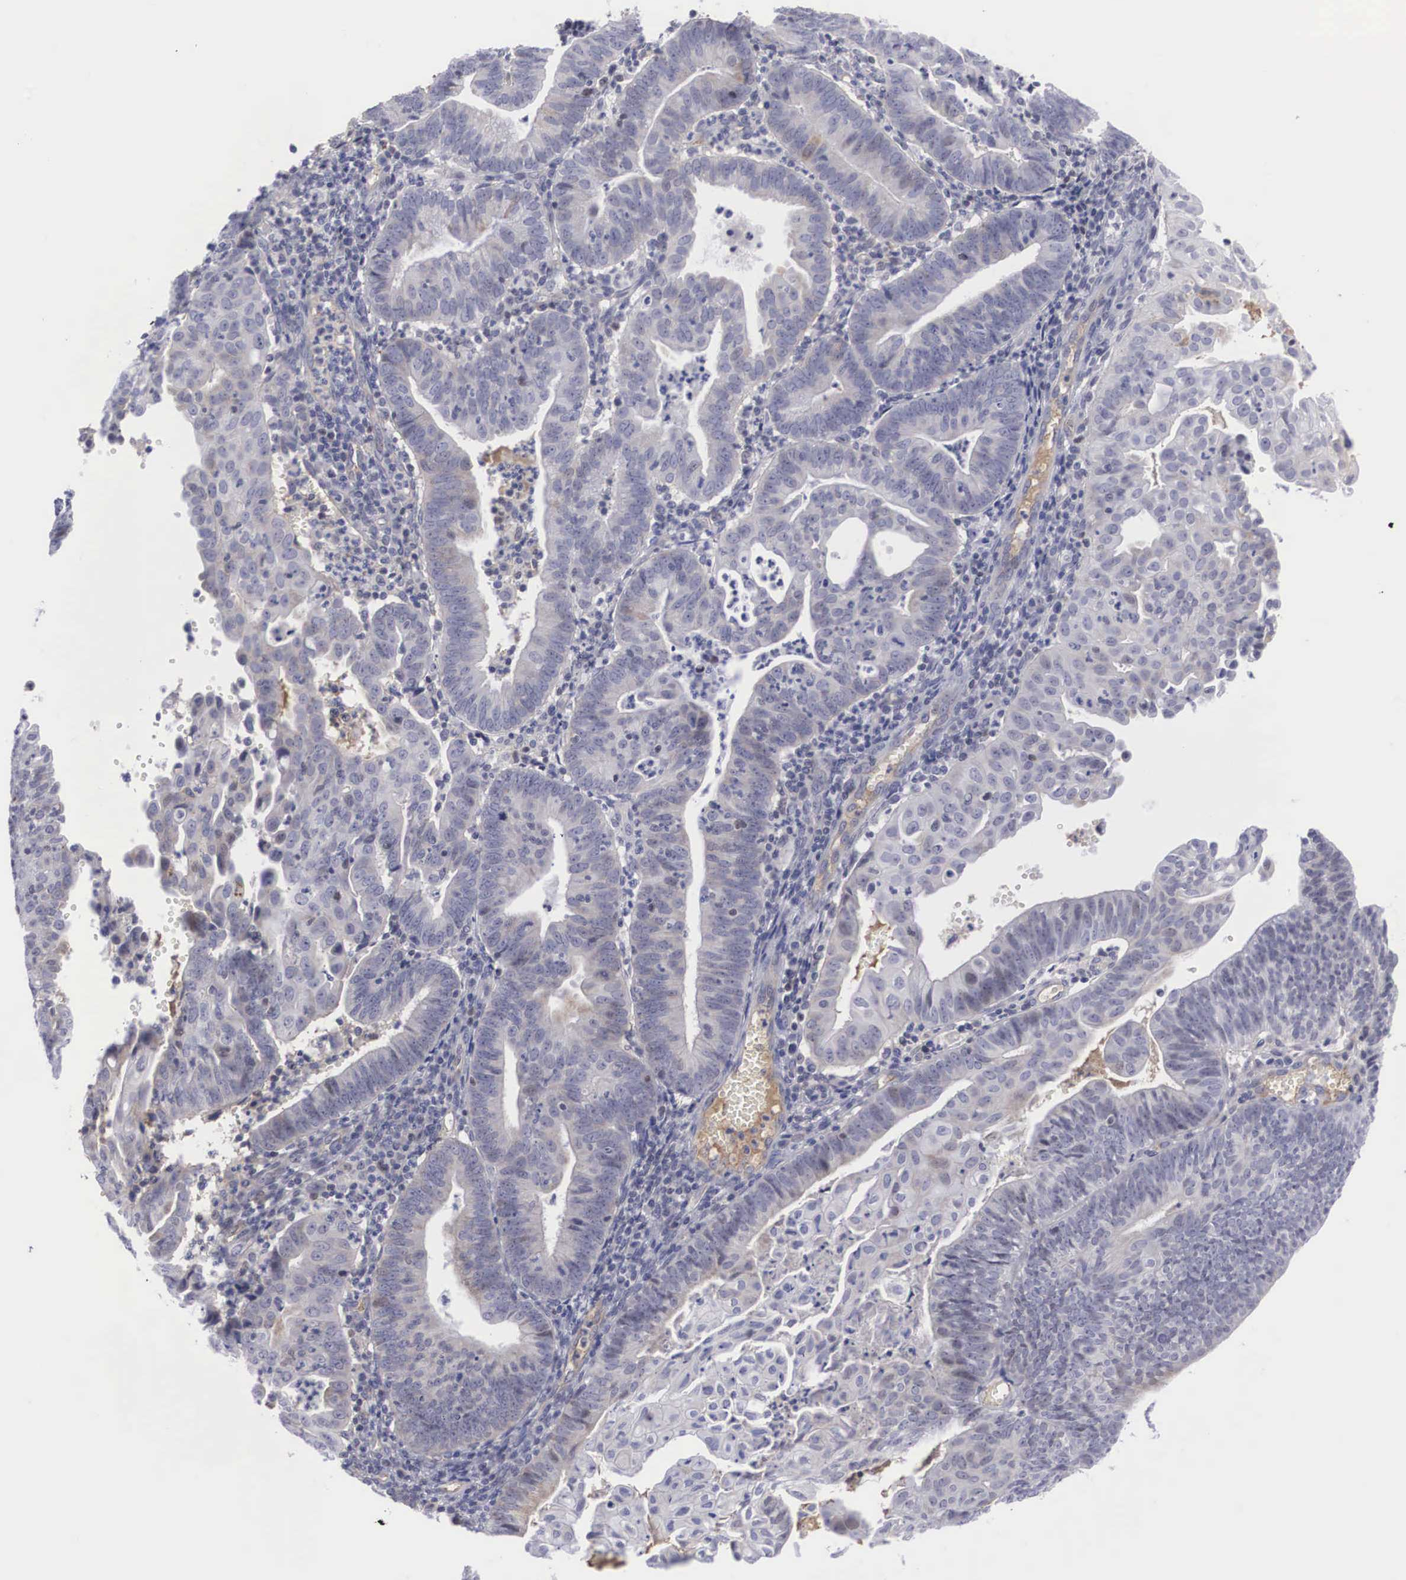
{"staining": {"intensity": "weak", "quantity": "<25%", "location": "cytoplasmic/membranous,nuclear"}, "tissue": "endometrial cancer", "cell_type": "Tumor cells", "image_type": "cancer", "snomed": [{"axis": "morphology", "description": "Adenocarcinoma, NOS"}, {"axis": "topography", "description": "Endometrium"}], "caption": "Immunohistochemistry (IHC) micrograph of neoplastic tissue: human endometrial adenocarcinoma stained with DAB (3,3'-diaminobenzidine) shows no significant protein expression in tumor cells. (DAB (3,3'-diaminobenzidine) IHC, high magnification).", "gene": "RBPJ", "patient": {"sex": "female", "age": 60}}